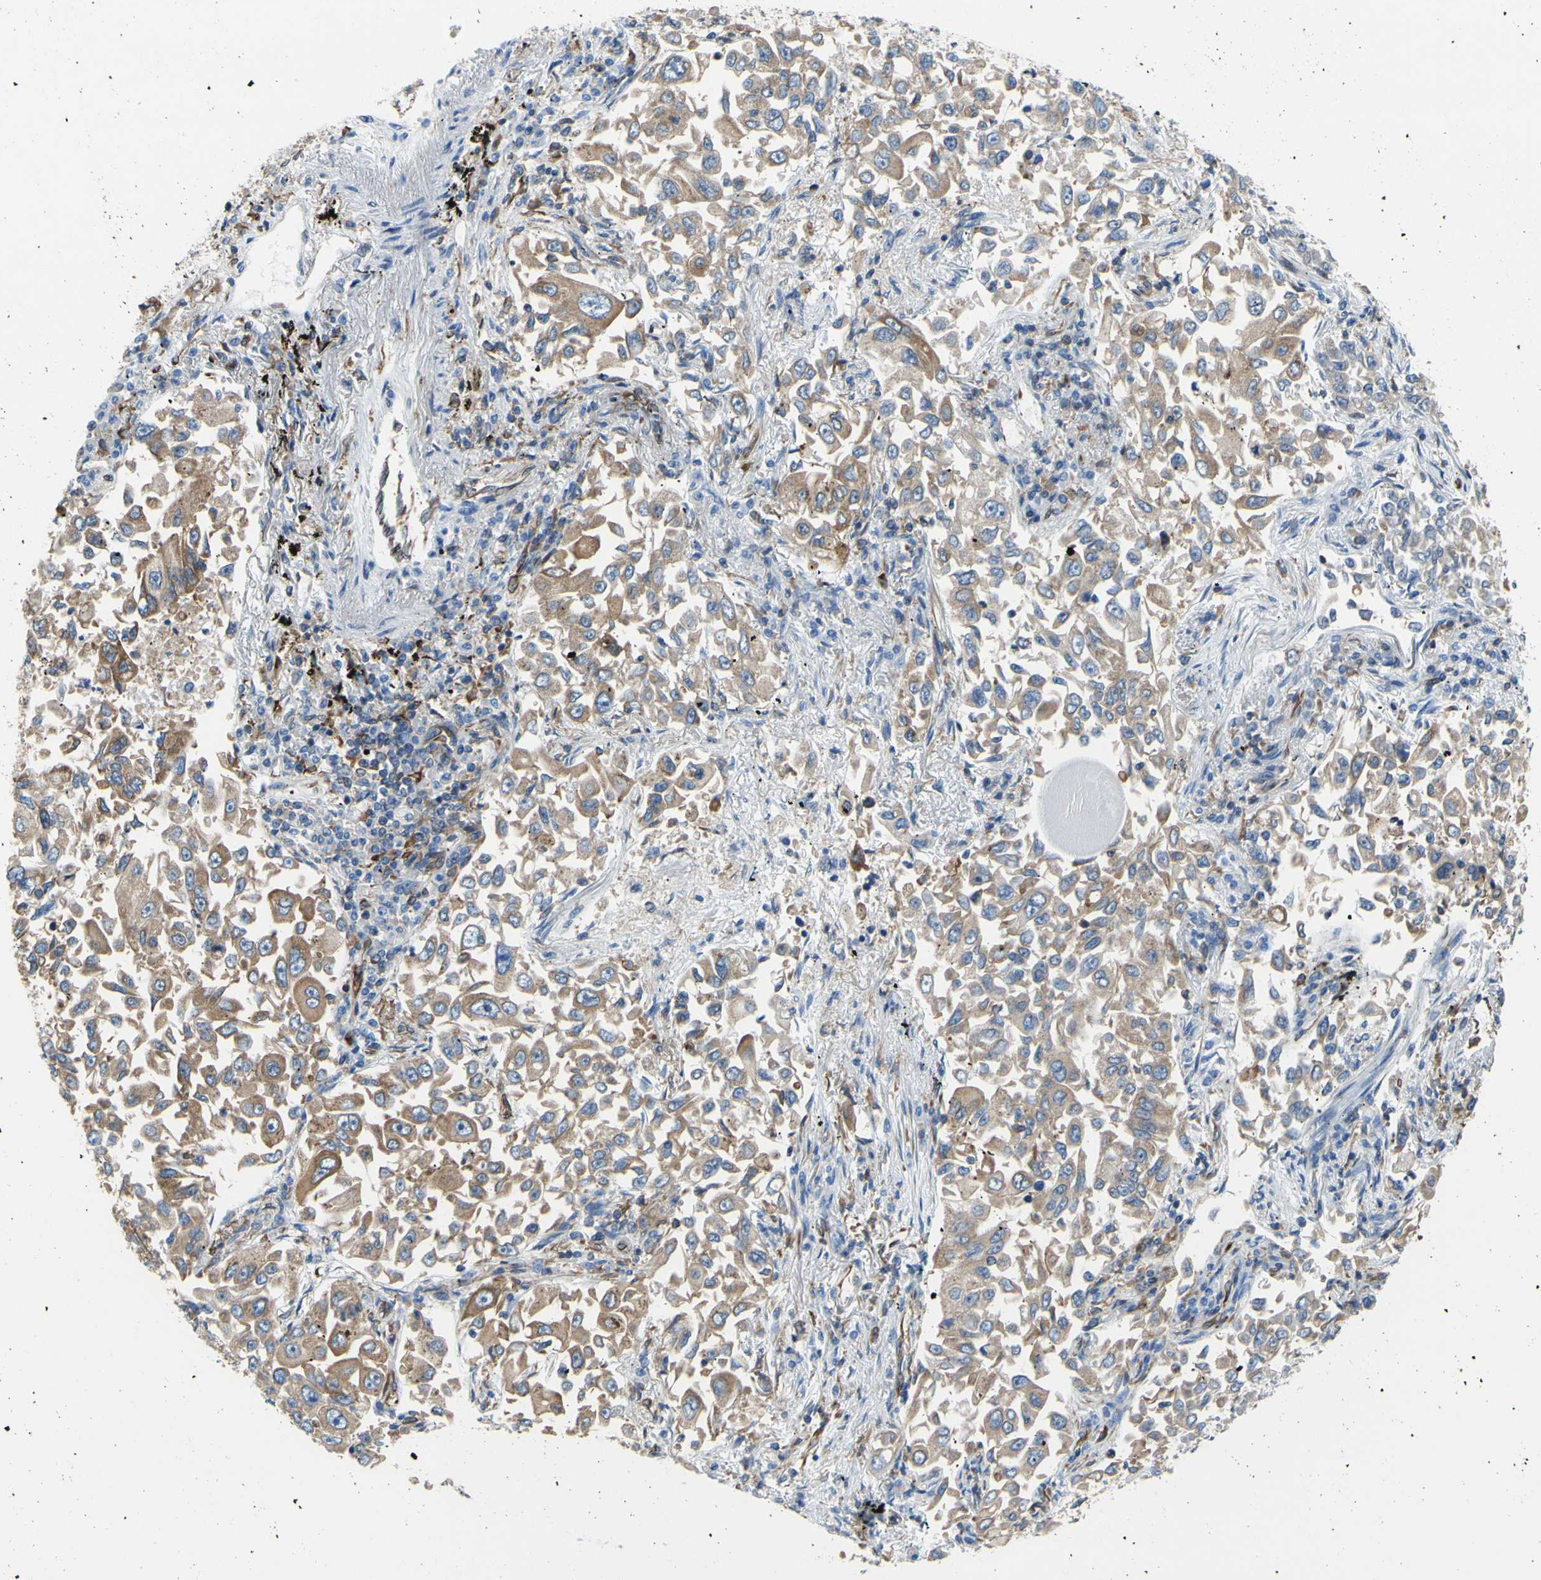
{"staining": {"intensity": "moderate", "quantity": ">75%", "location": "cytoplasmic/membranous"}, "tissue": "lung cancer", "cell_type": "Tumor cells", "image_type": "cancer", "snomed": [{"axis": "morphology", "description": "Adenocarcinoma, NOS"}, {"axis": "topography", "description": "Lung"}], "caption": "Tumor cells reveal medium levels of moderate cytoplasmic/membranous expression in about >75% of cells in human lung cancer (adenocarcinoma). Immunohistochemistry stains the protein of interest in brown and the nuclei are stained blue.", "gene": "MGST2", "patient": {"sex": "male", "age": 84}}